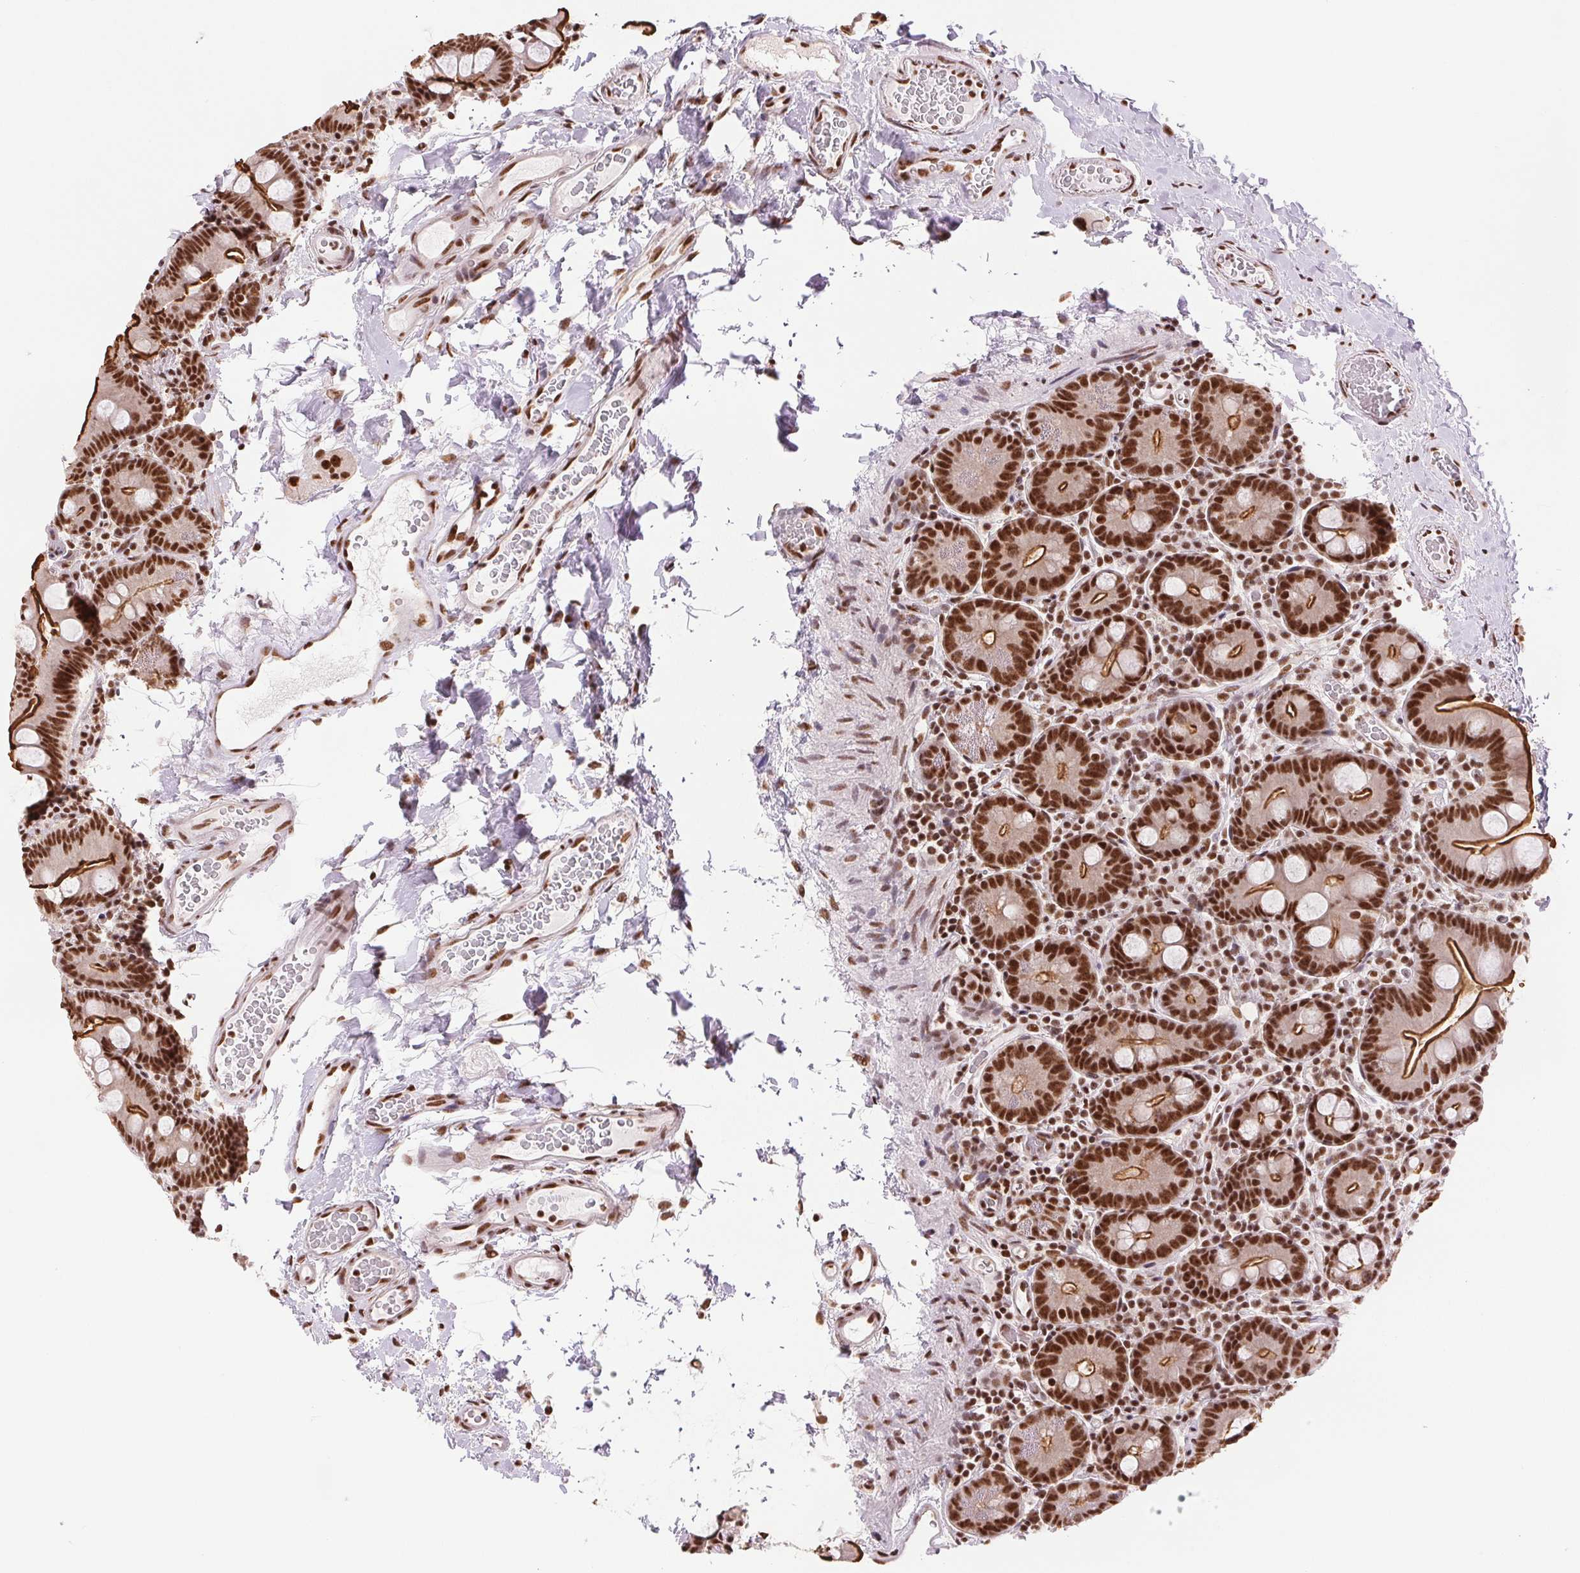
{"staining": {"intensity": "strong", "quantity": ">75%", "location": "cytoplasmic/membranous,nuclear"}, "tissue": "small intestine", "cell_type": "Glandular cells", "image_type": "normal", "snomed": [{"axis": "morphology", "description": "Normal tissue, NOS"}, {"axis": "topography", "description": "Small intestine"}], "caption": "Unremarkable small intestine shows strong cytoplasmic/membranous,nuclear expression in approximately >75% of glandular cells (Brightfield microscopy of DAB IHC at high magnification)..", "gene": "IK", "patient": {"sex": "female", "age": 68}}